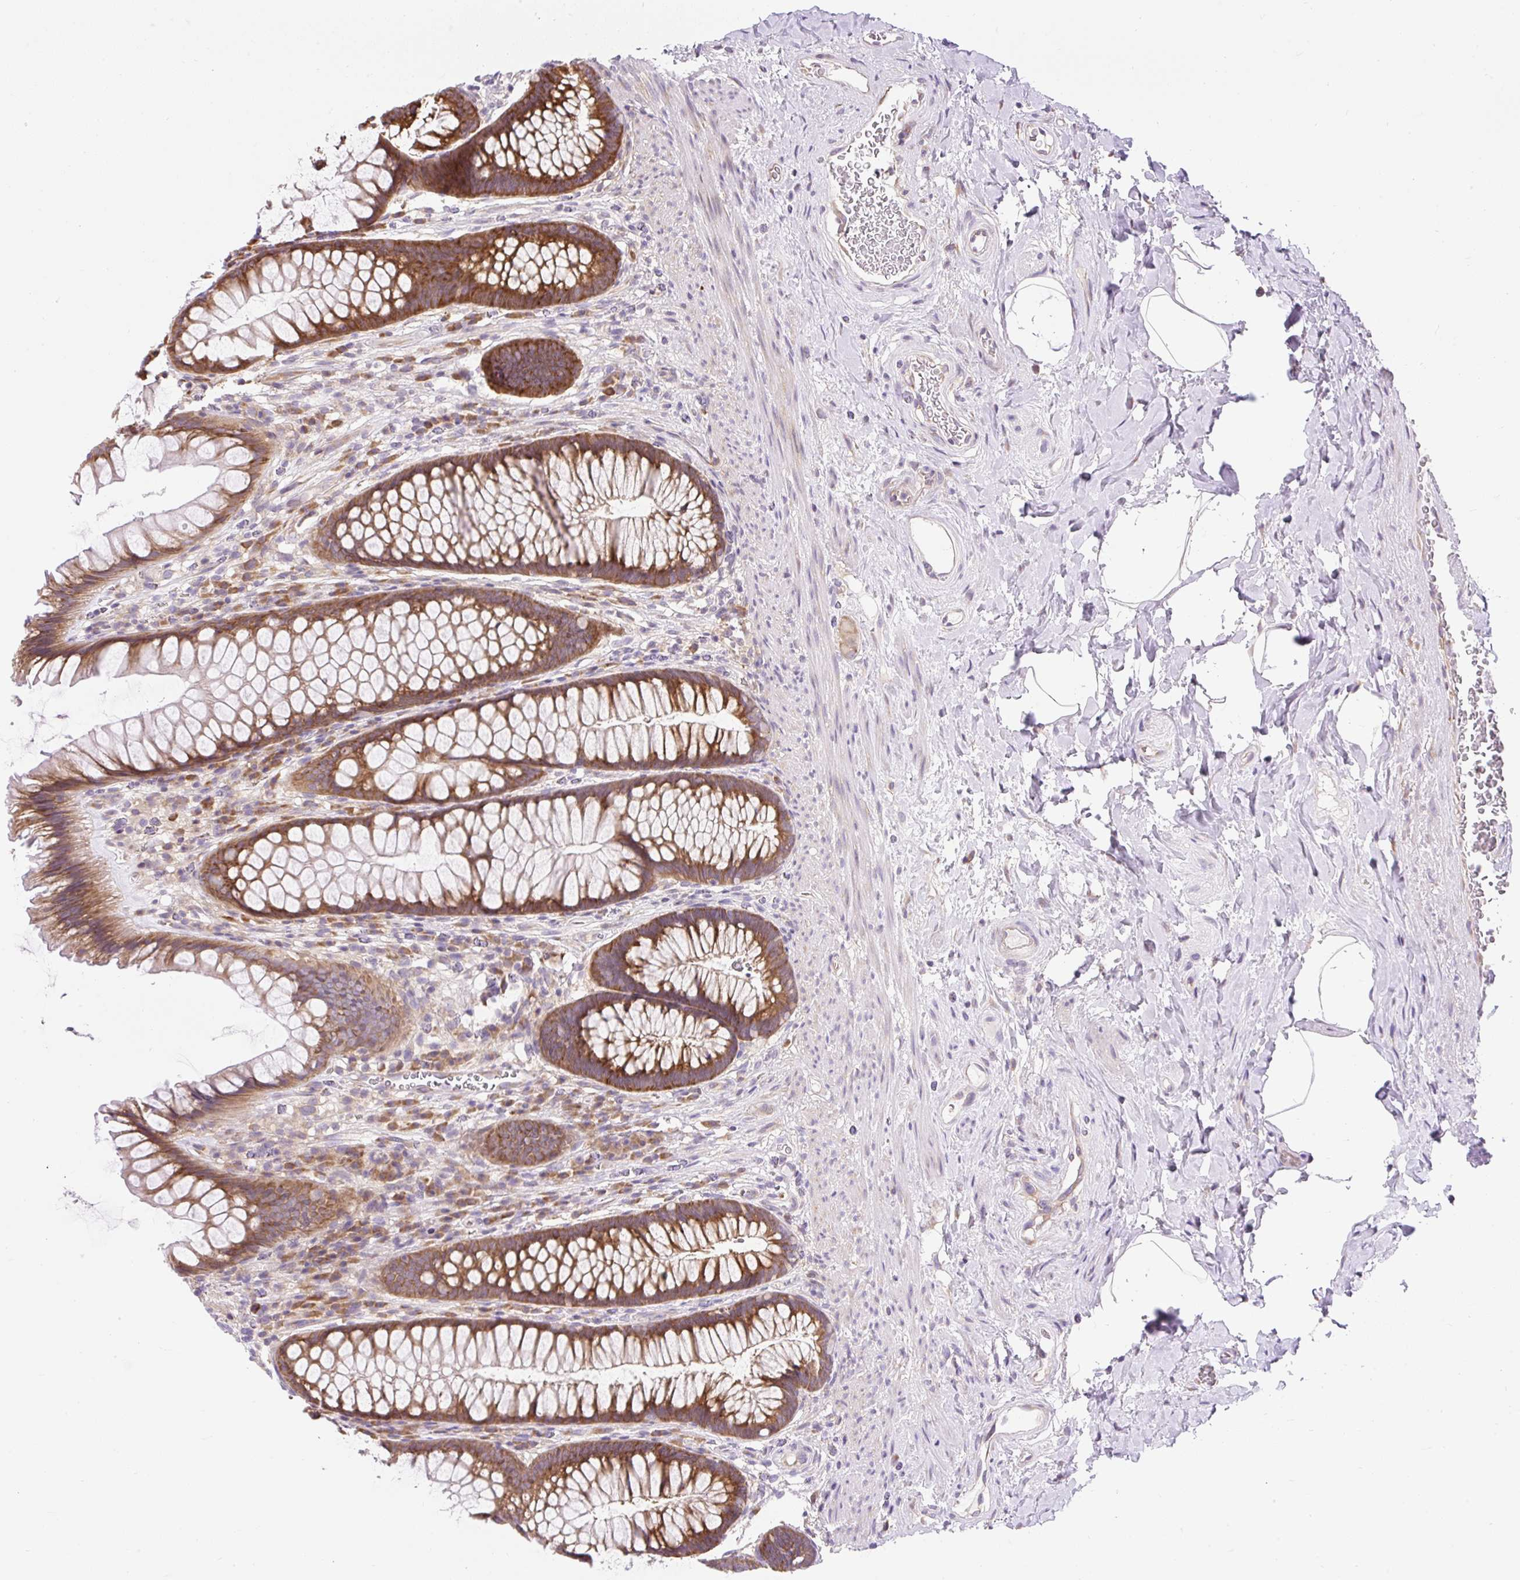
{"staining": {"intensity": "strong", "quantity": ">75%", "location": "cytoplasmic/membranous"}, "tissue": "rectum", "cell_type": "Glandular cells", "image_type": "normal", "snomed": [{"axis": "morphology", "description": "Normal tissue, NOS"}, {"axis": "topography", "description": "Rectum"}], "caption": "Approximately >75% of glandular cells in normal rectum reveal strong cytoplasmic/membranous protein positivity as visualized by brown immunohistochemical staining.", "gene": "GPR45", "patient": {"sex": "male", "age": 53}}